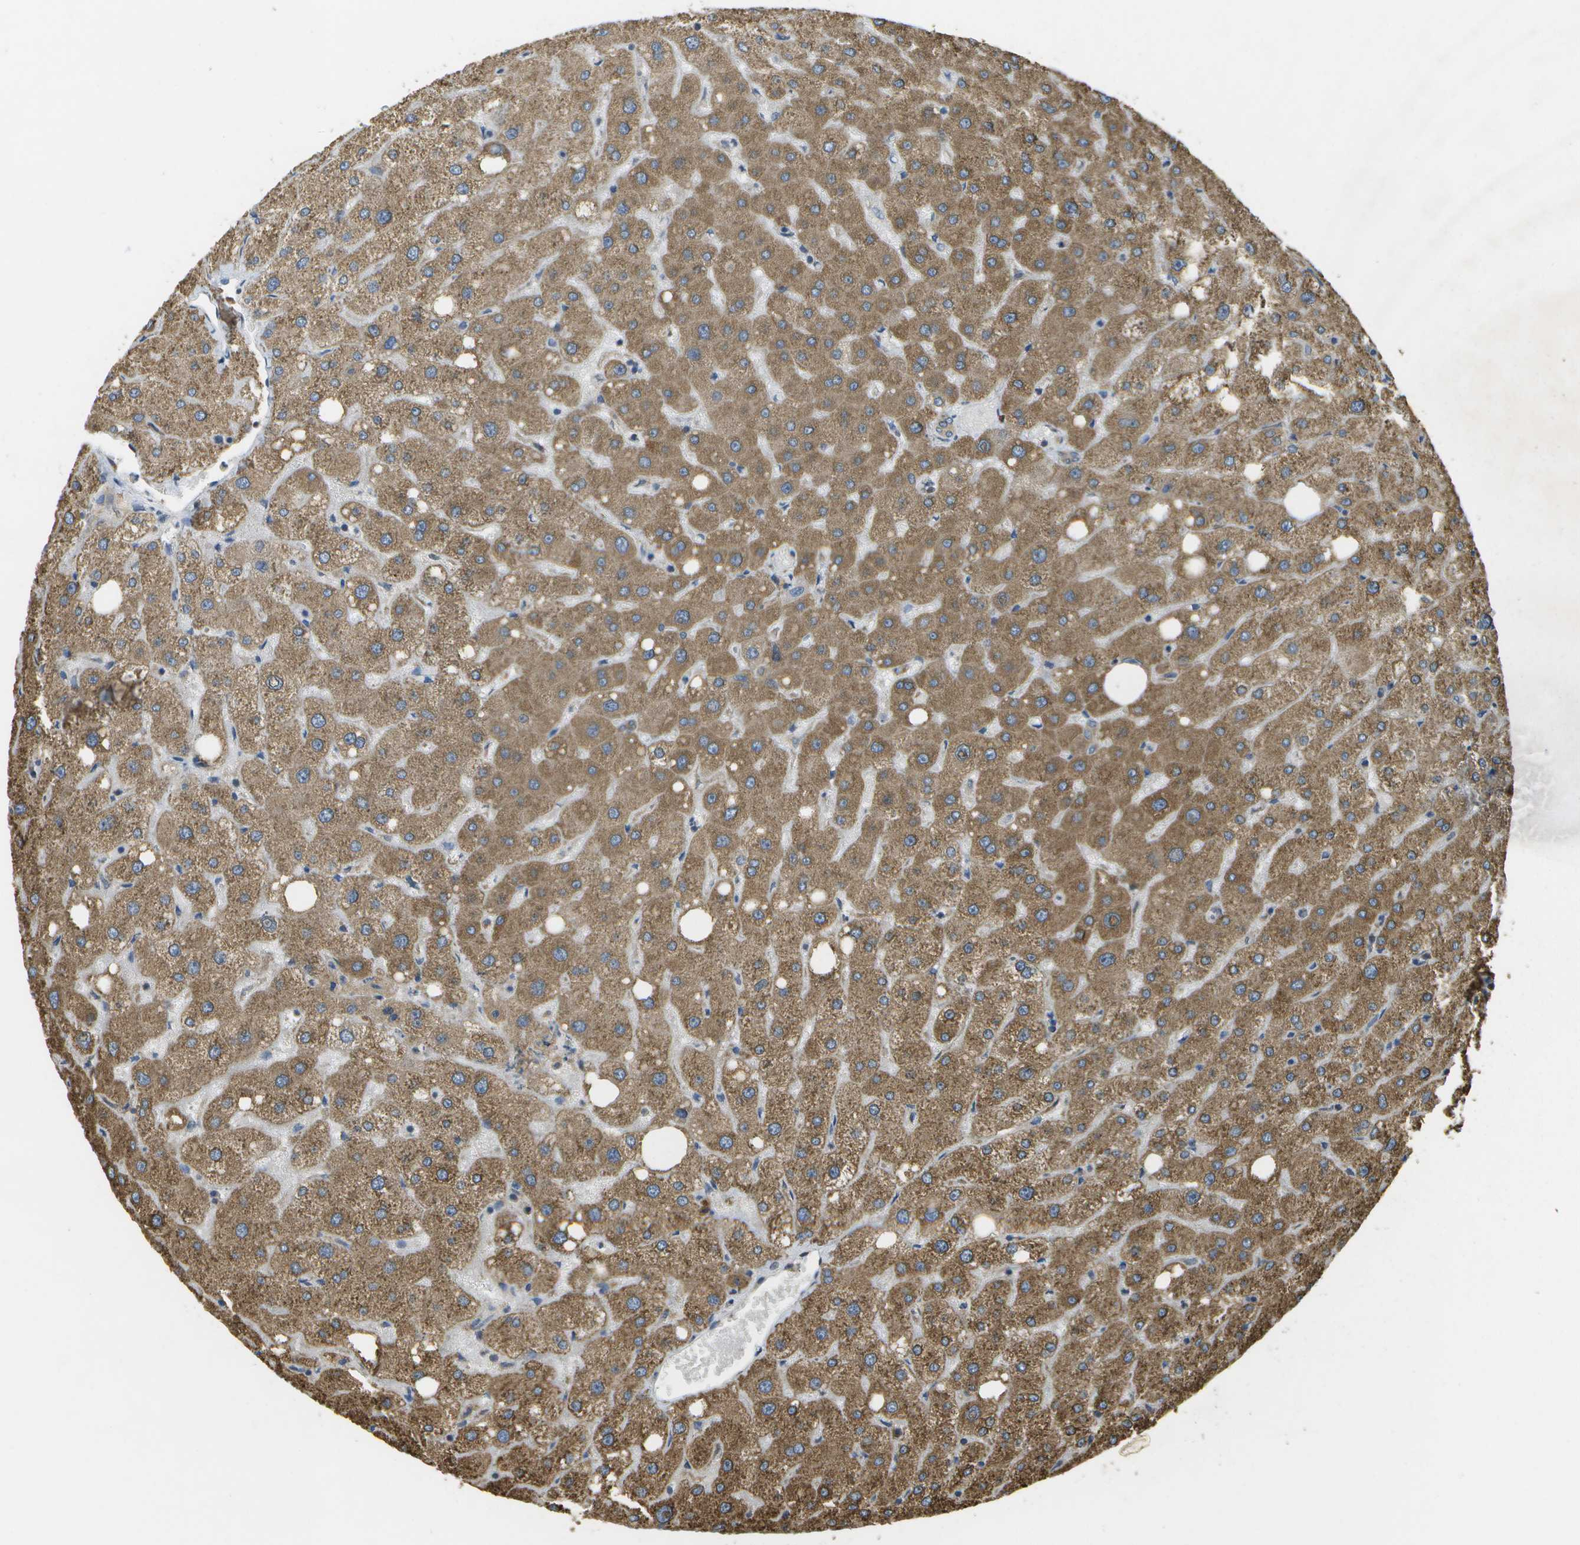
{"staining": {"intensity": "moderate", "quantity": ">75%", "location": "cytoplasmic/membranous"}, "tissue": "liver", "cell_type": "Hepatocytes", "image_type": "normal", "snomed": [{"axis": "morphology", "description": "Normal tissue, NOS"}, {"axis": "topography", "description": "Liver"}], "caption": "About >75% of hepatocytes in normal liver reveal moderate cytoplasmic/membranous protein positivity as visualized by brown immunohistochemical staining.", "gene": "PDIA4", "patient": {"sex": "male", "age": 73}}